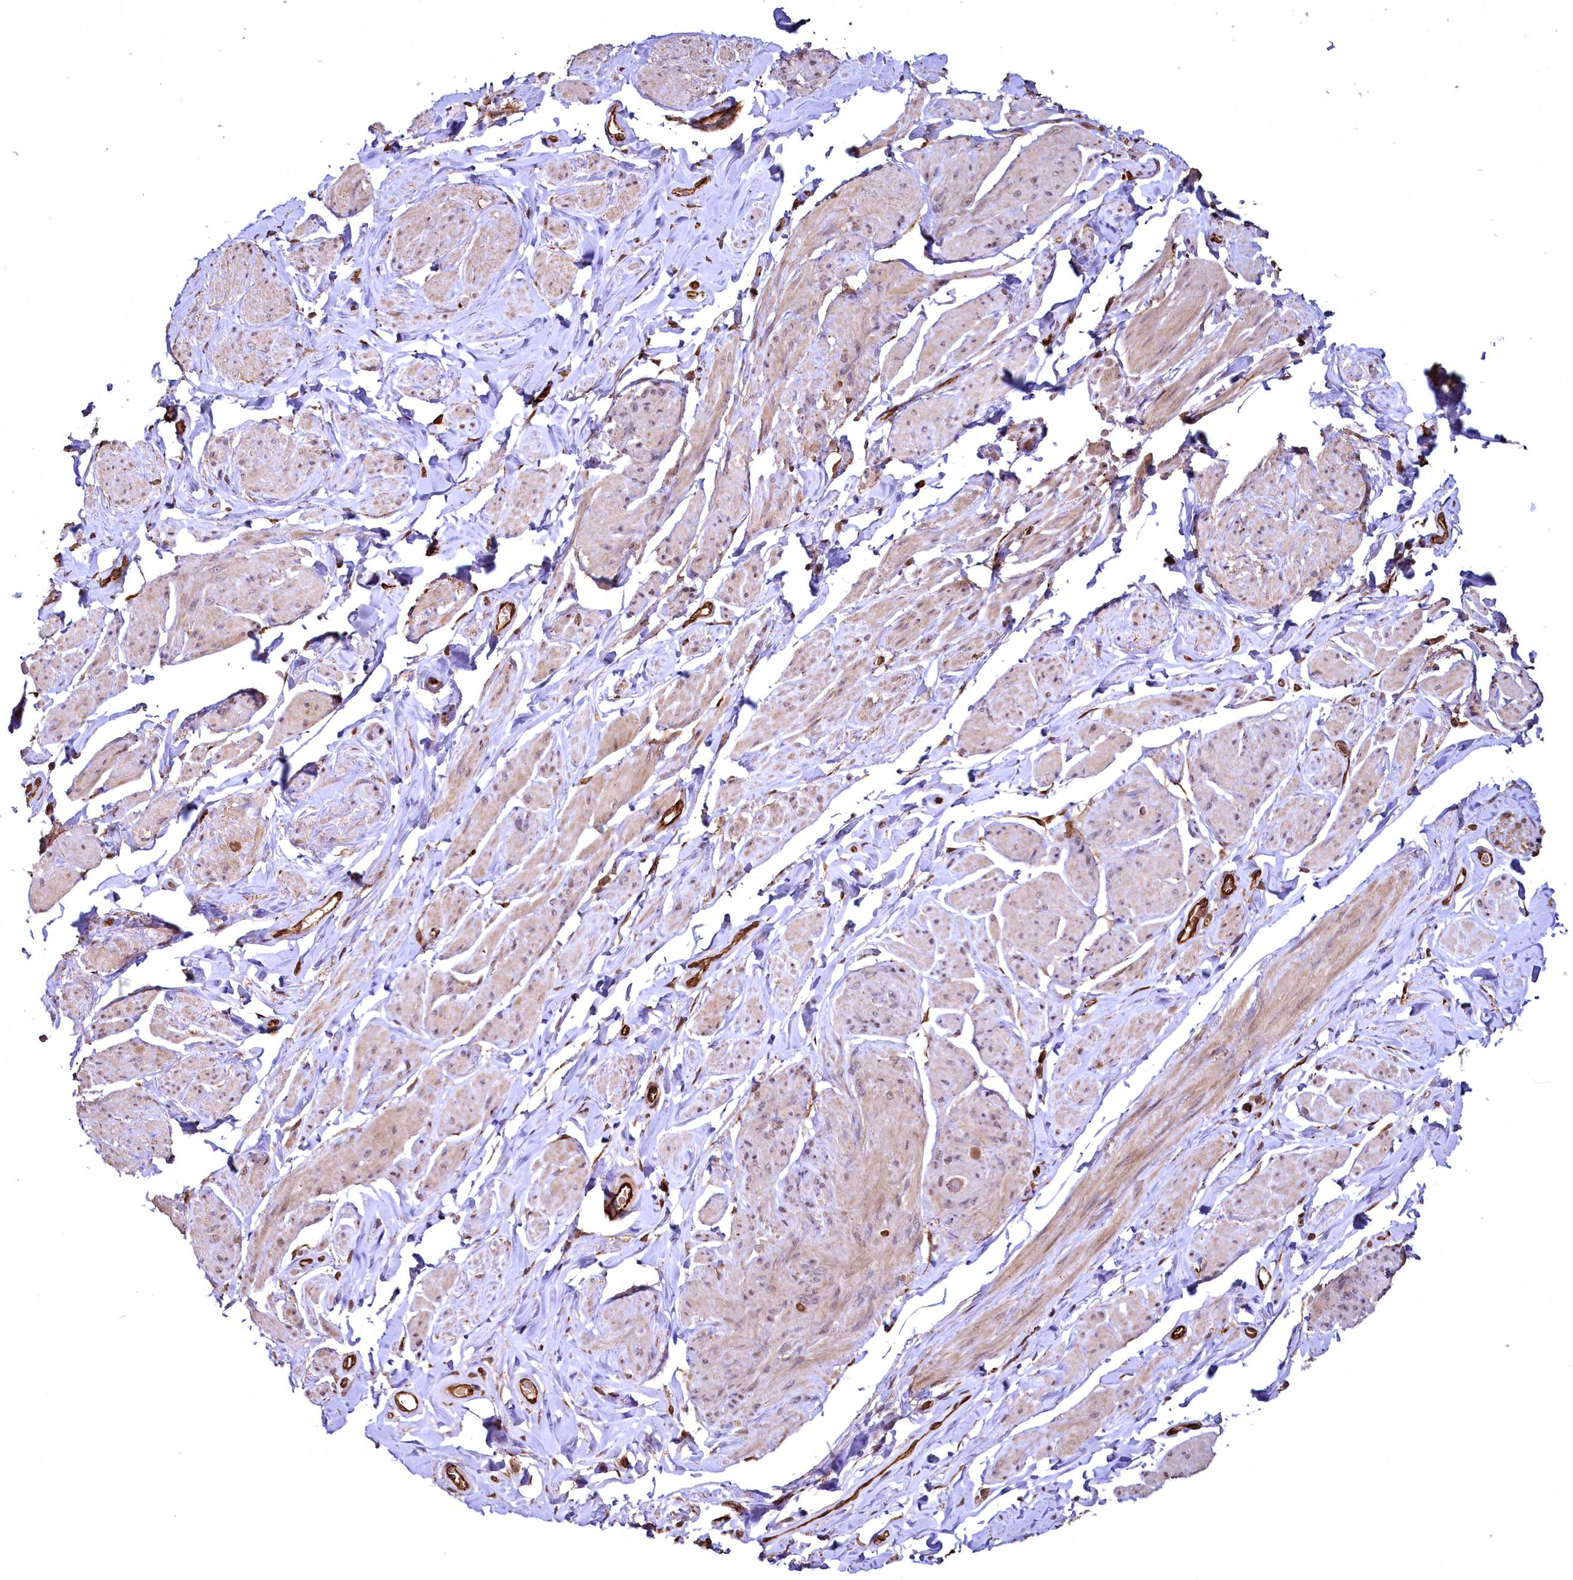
{"staining": {"intensity": "weak", "quantity": "25%-75%", "location": "cytoplasmic/membranous"}, "tissue": "smooth muscle", "cell_type": "Smooth muscle cells", "image_type": "normal", "snomed": [{"axis": "morphology", "description": "Normal tissue, NOS"}, {"axis": "topography", "description": "Smooth muscle"}, {"axis": "topography", "description": "Peripheral nerve tissue"}], "caption": "Immunohistochemistry histopathology image of unremarkable human smooth muscle stained for a protein (brown), which displays low levels of weak cytoplasmic/membranous expression in approximately 25%-75% of smooth muscle cells.", "gene": "TBCEL", "patient": {"sex": "male", "age": 69}}